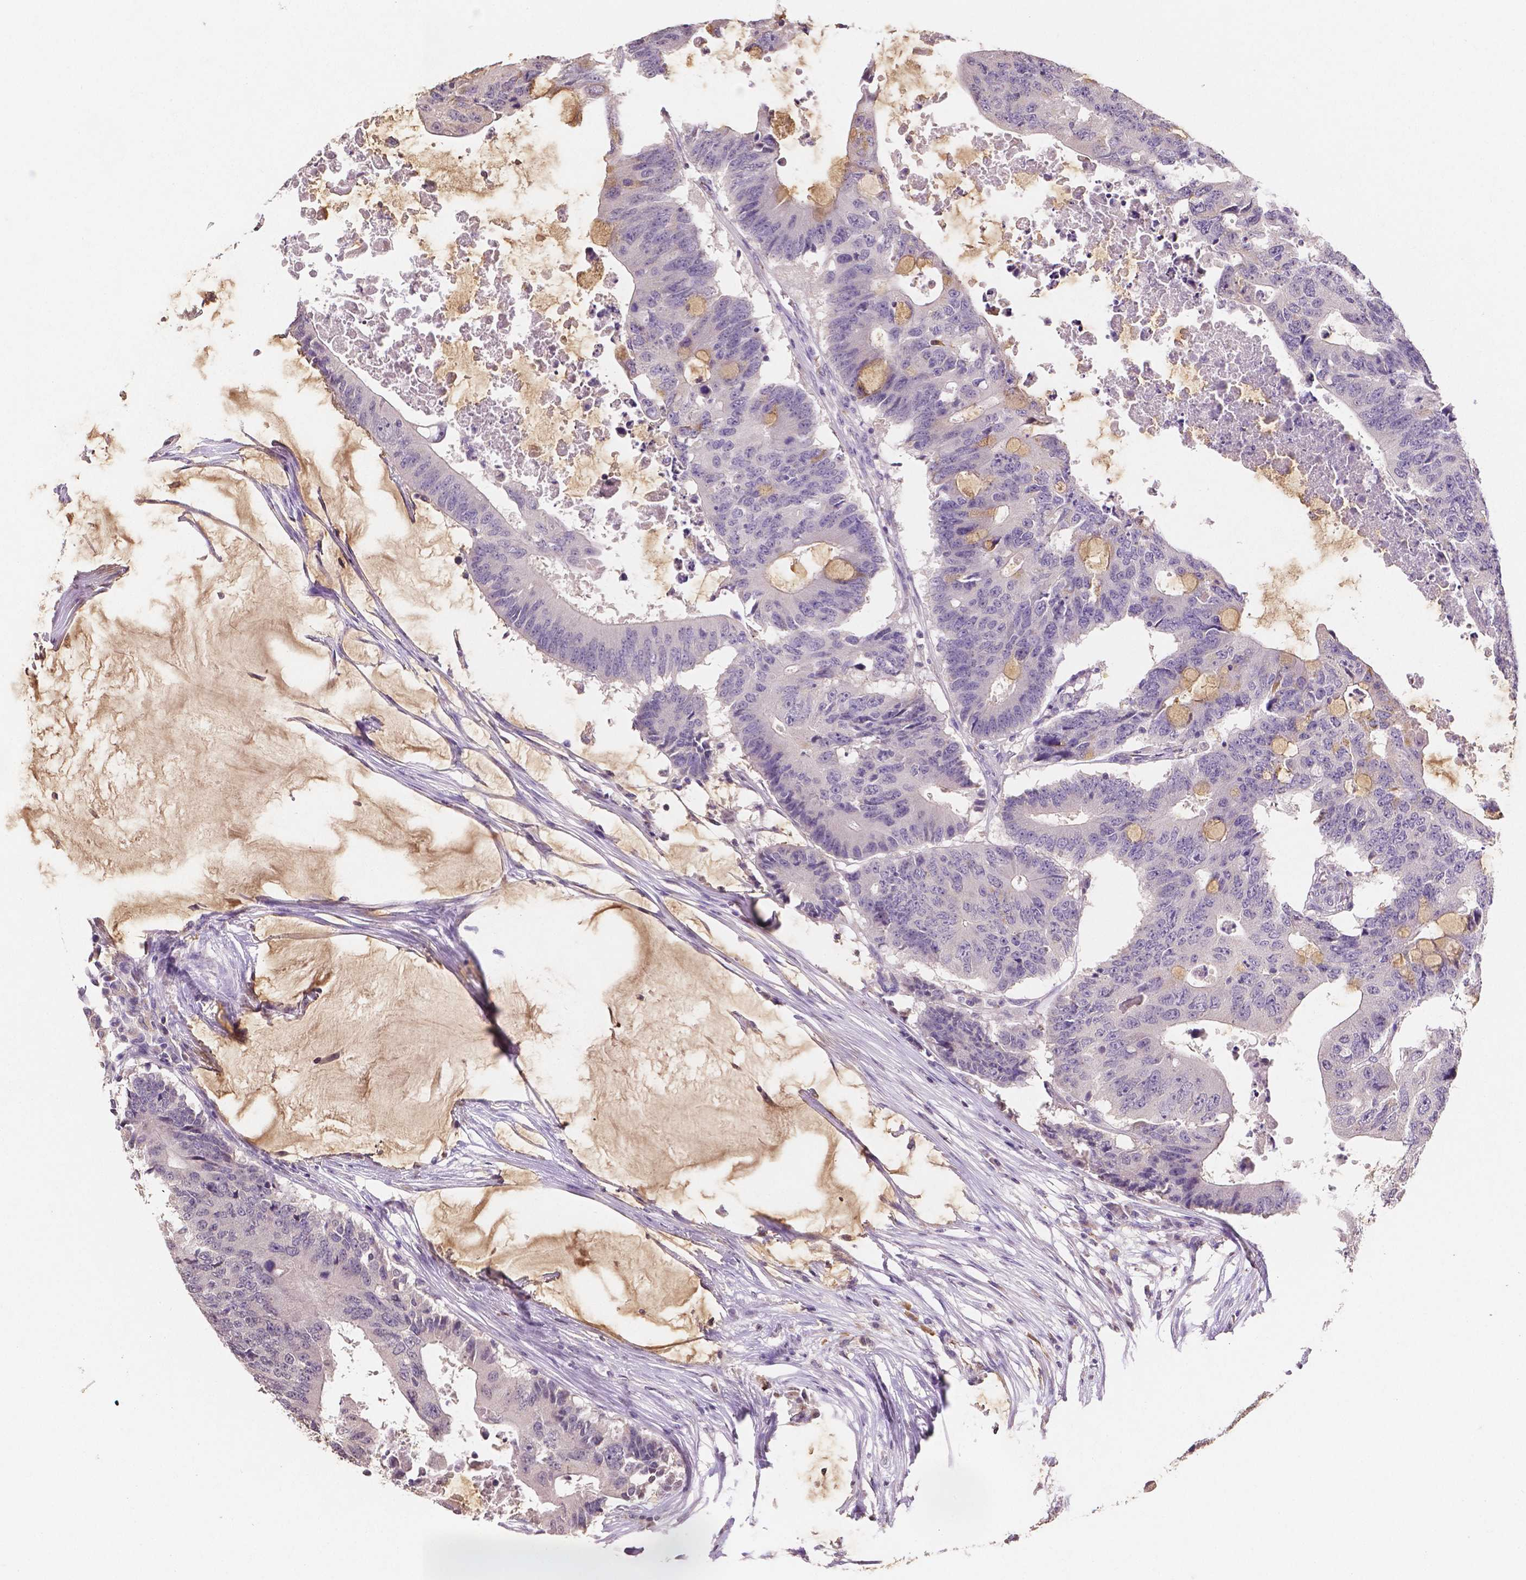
{"staining": {"intensity": "weak", "quantity": "<25%", "location": "cytoplasmic/membranous"}, "tissue": "colorectal cancer", "cell_type": "Tumor cells", "image_type": "cancer", "snomed": [{"axis": "morphology", "description": "Adenocarcinoma, NOS"}, {"axis": "topography", "description": "Colon"}], "caption": "Immunohistochemistry of human colorectal cancer exhibits no positivity in tumor cells.", "gene": "ELAVL2", "patient": {"sex": "male", "age": 71}}